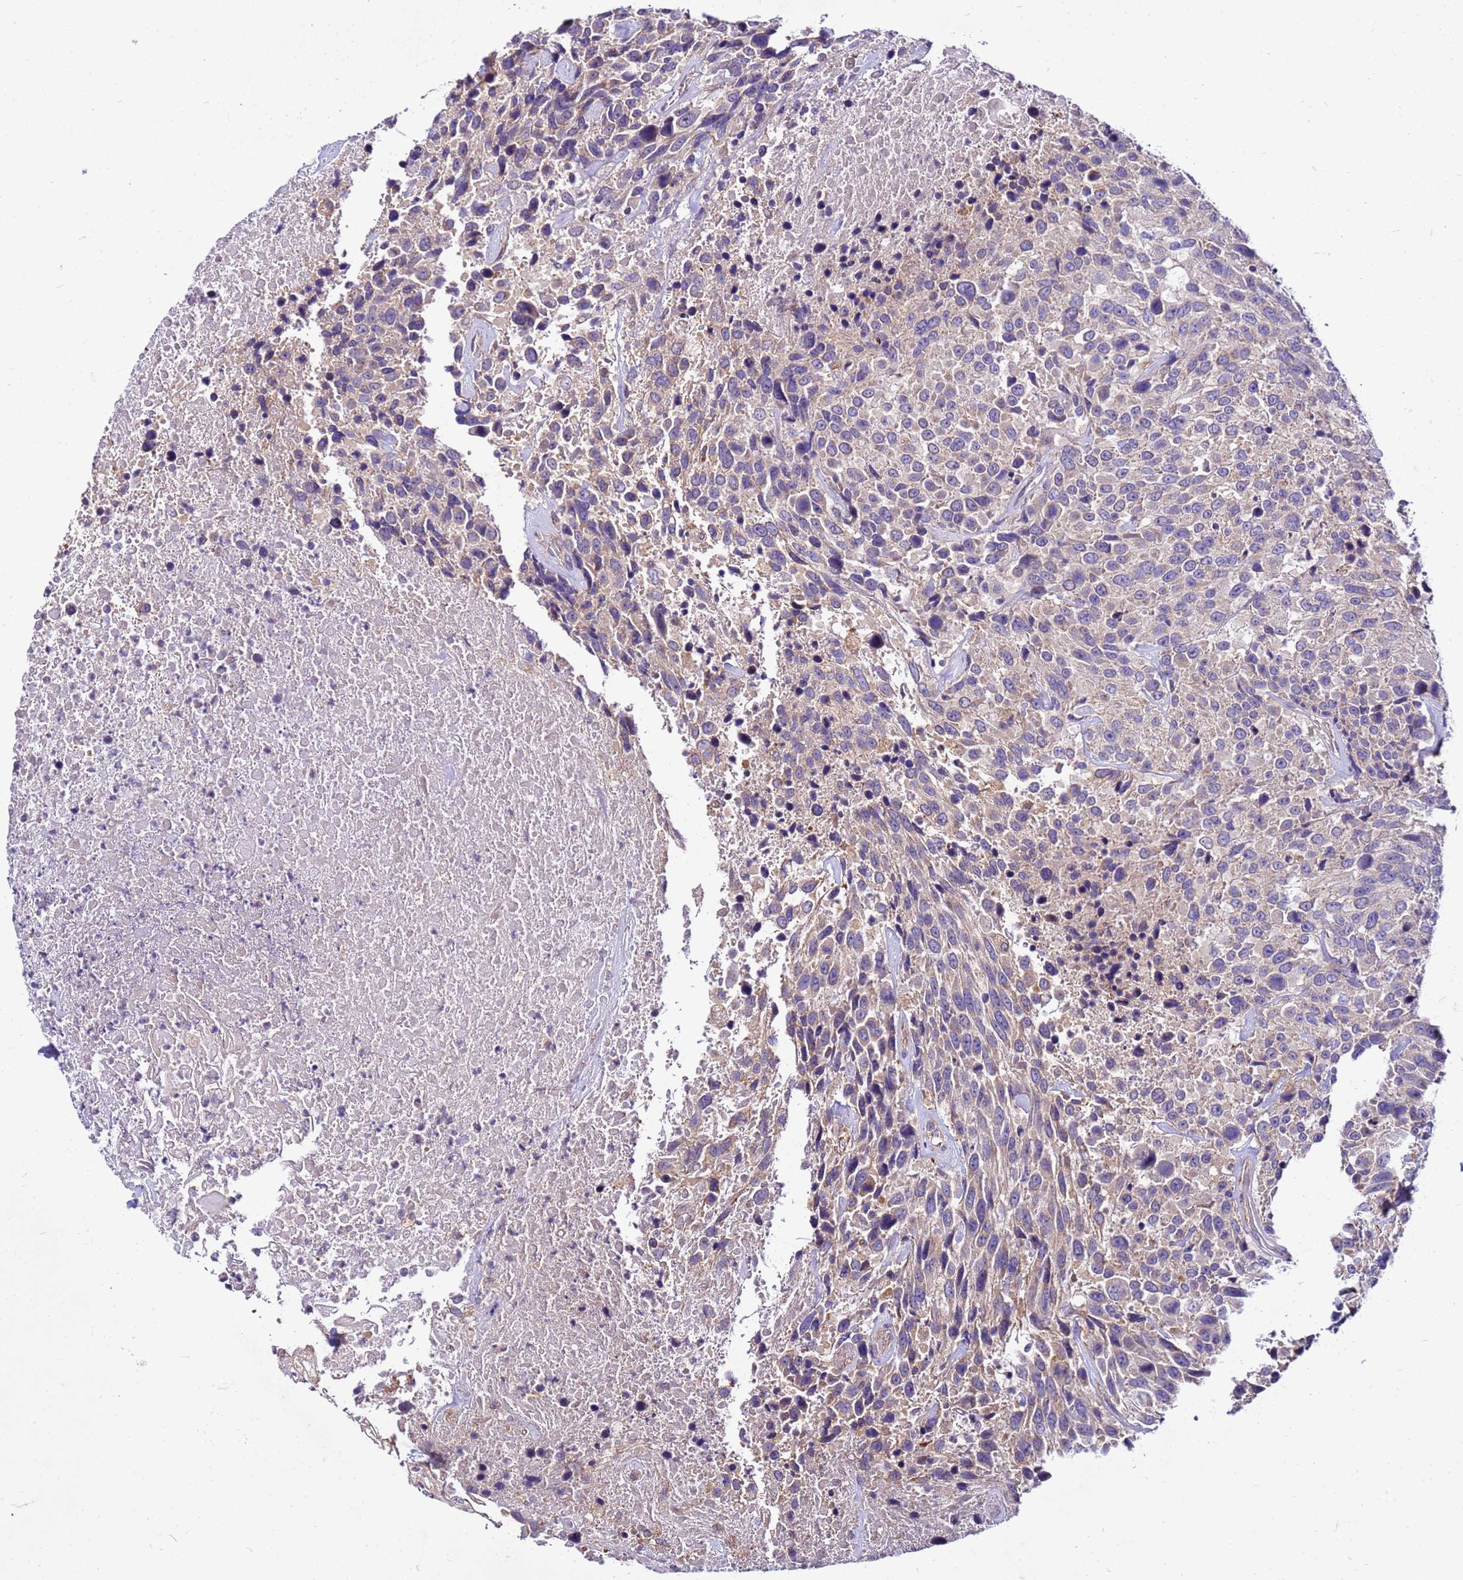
{"staining": {"intensity": "negative", "quantity": "none", "location": "none"}, "tissue": "urothelial cancer", "cell_type": "Tumor cells", "image_type": "cancer", "snomed": [{"axis": "morphology", "description": "Urothelial carcinoma, High grade"}, {"axis": "topography", "description": "Urinary bladder"}], "caption": "High power microscopy image of an IHC histopathology image of urothelial carcinoma (high-grade), revealing no significant staining in tumor cells. (DAB (3,3'-diaminobenzidine) immunohistochemistry (IHC) visualized using brightfield microscopy, high magnification).", "gene": "PKD1", "patient": {"sex": "female", "age": 70}}